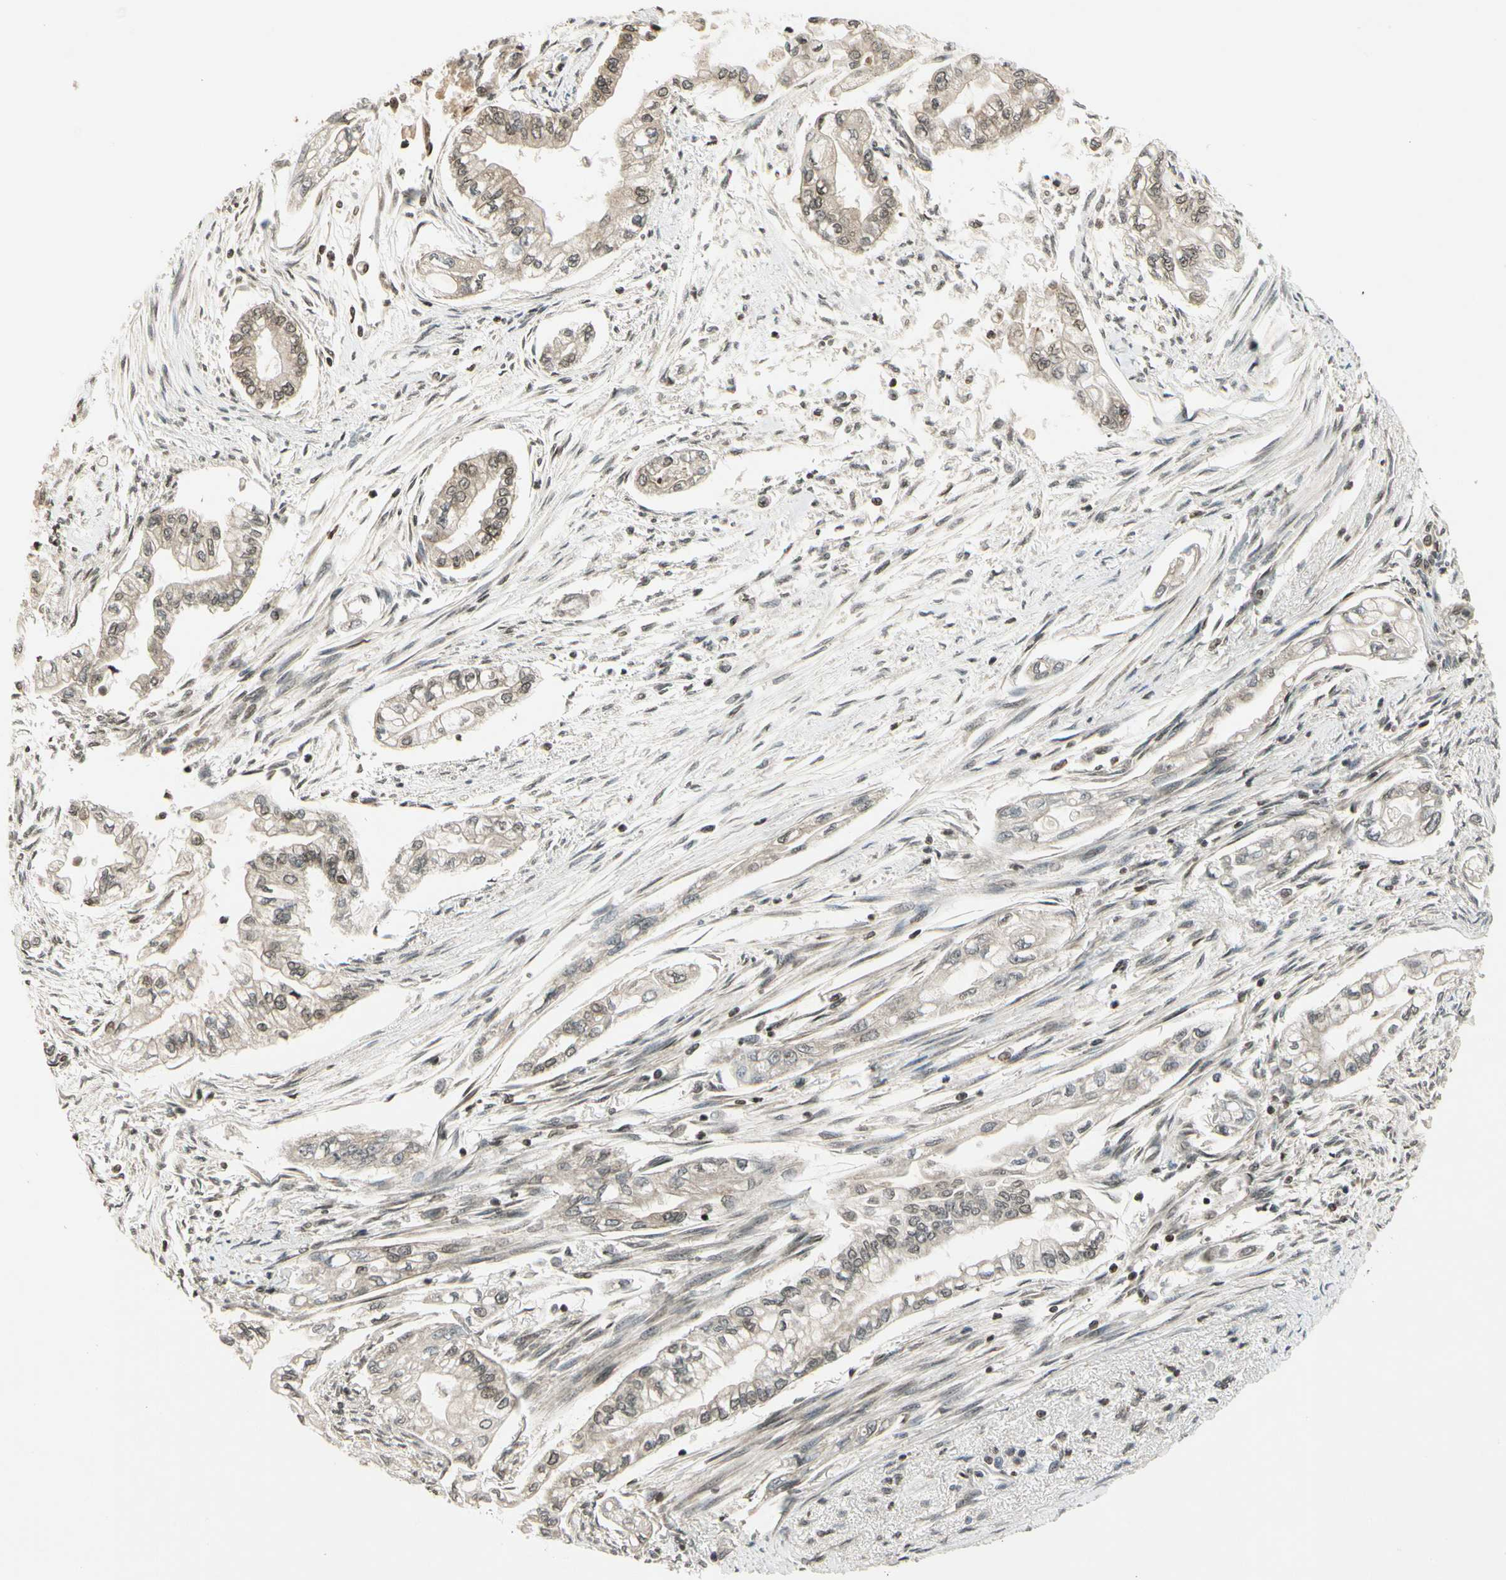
{"staining": {"intensity": "moderate", "quantity": "25%-75%", "location": "cytoplasmic/membranous"}, "tissue": "pancreatic cancer", "cell_type": "Tumor cells", "image_type": "cancer", "snomed": [{"axis": "morphology", "description": "Normal tissue, NOS"}, {"axis": "topography", "description": "Pancreas"}], "caption": "Immunohistochemical staining of human pancreatic cancer demonstrates medium levels of moderate cytoplasmic/membranous staining in approximately 25%-75% of tumor cells.", "gene": "SMN2", "patient": {"sex": "male", "age": 42}}